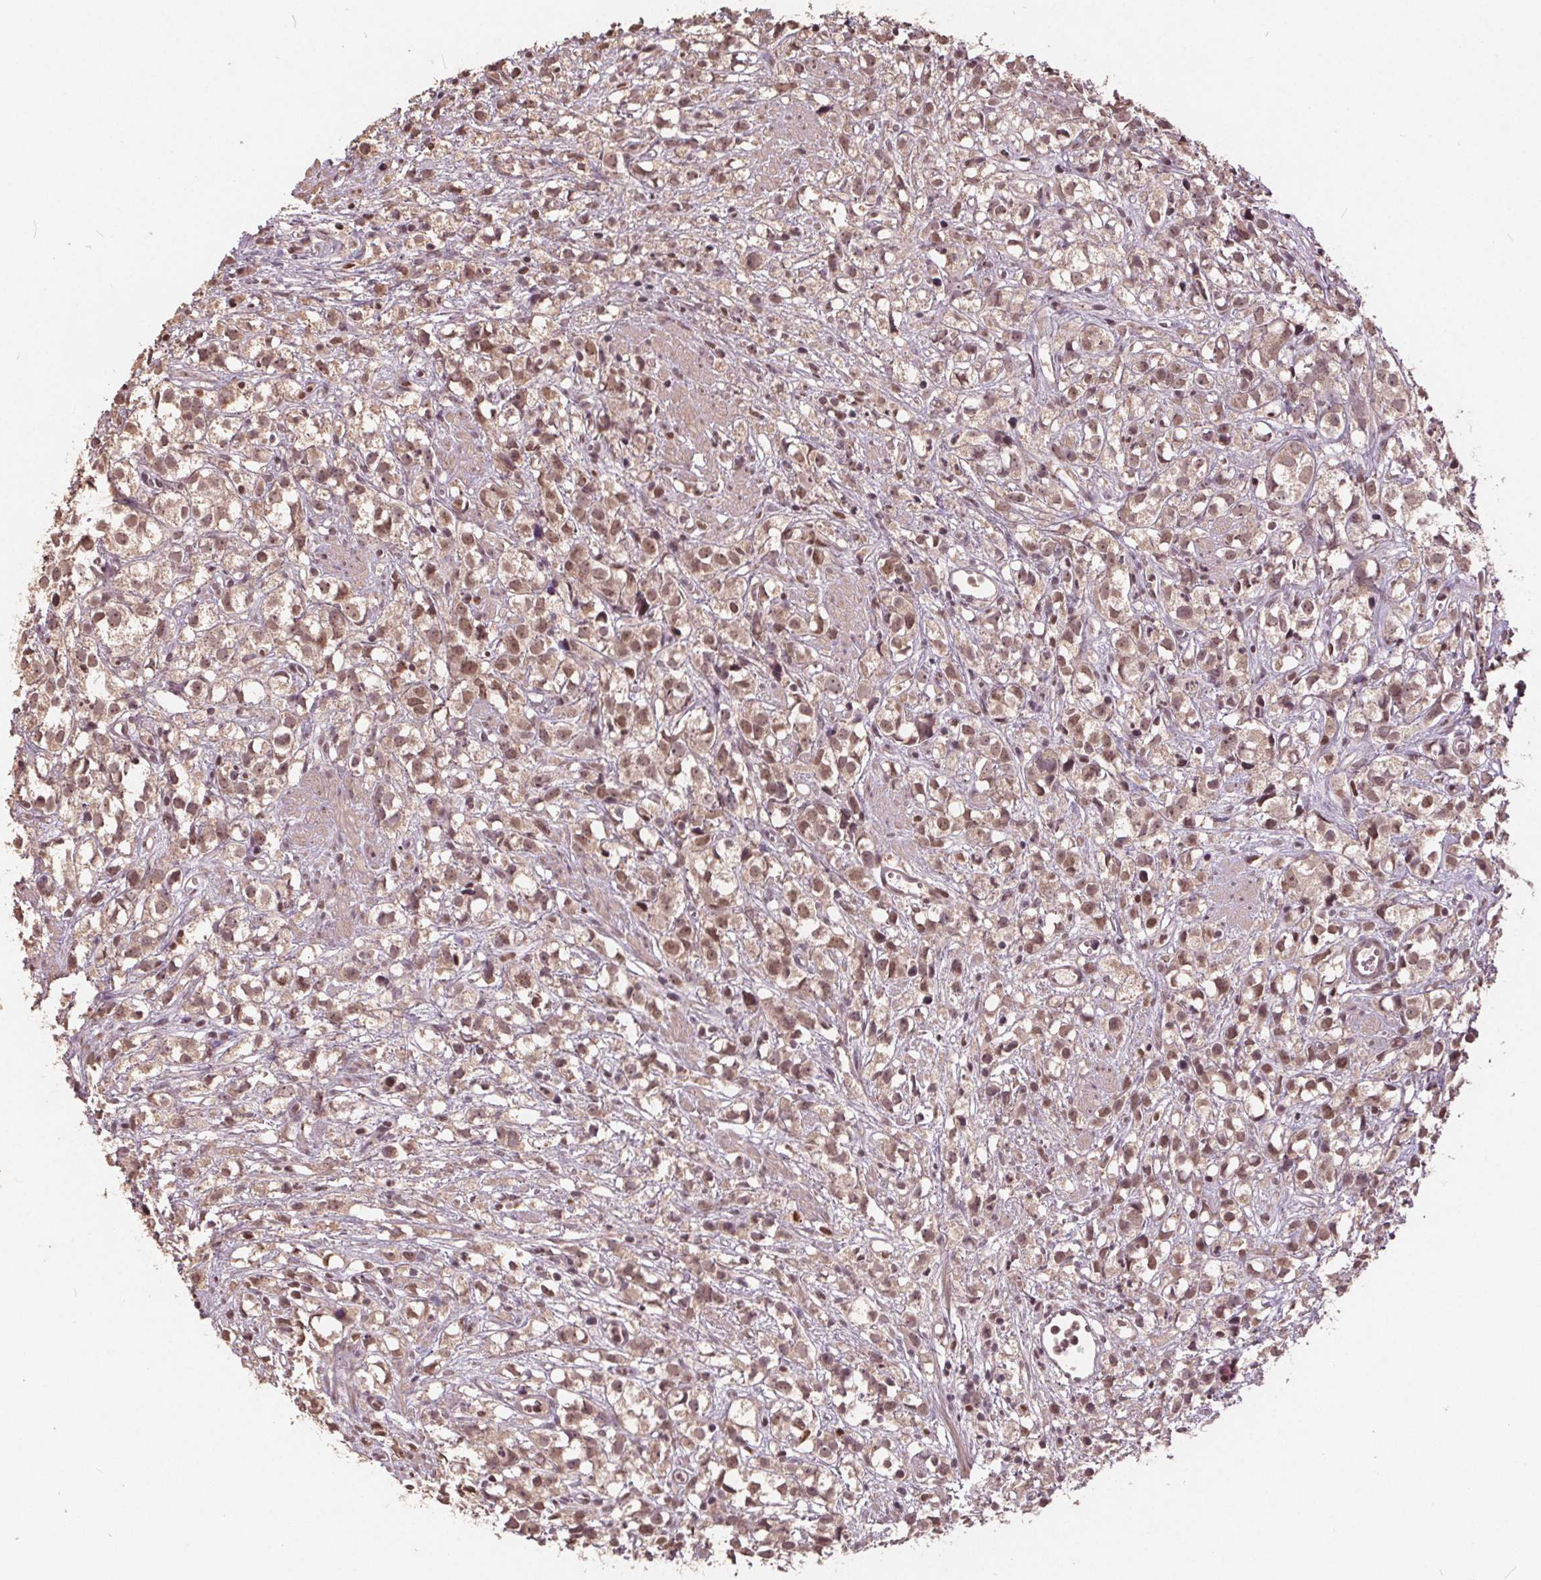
{"staining": {"intensity": "moderate", "quantity": ">75%", "location": "nuclear"}, "tissue": "prostate cancer", "cell_type": "Tumor cells", "image_type": "cancer", "snomed": [{"axis": "morphology", "description": "Adenocarcinoma, High grade"}, {"axis": "topography", "description": "Prostate"}], "caption": "The image shows immunohistochemical staining of high-grade adenocarcinoma (prostate). There is moderate nuclear expression is appreciated in approximately >75% of tumor cells.", "gene": "DNMT3B", "patient": {"sex": "male", "age": 68}}